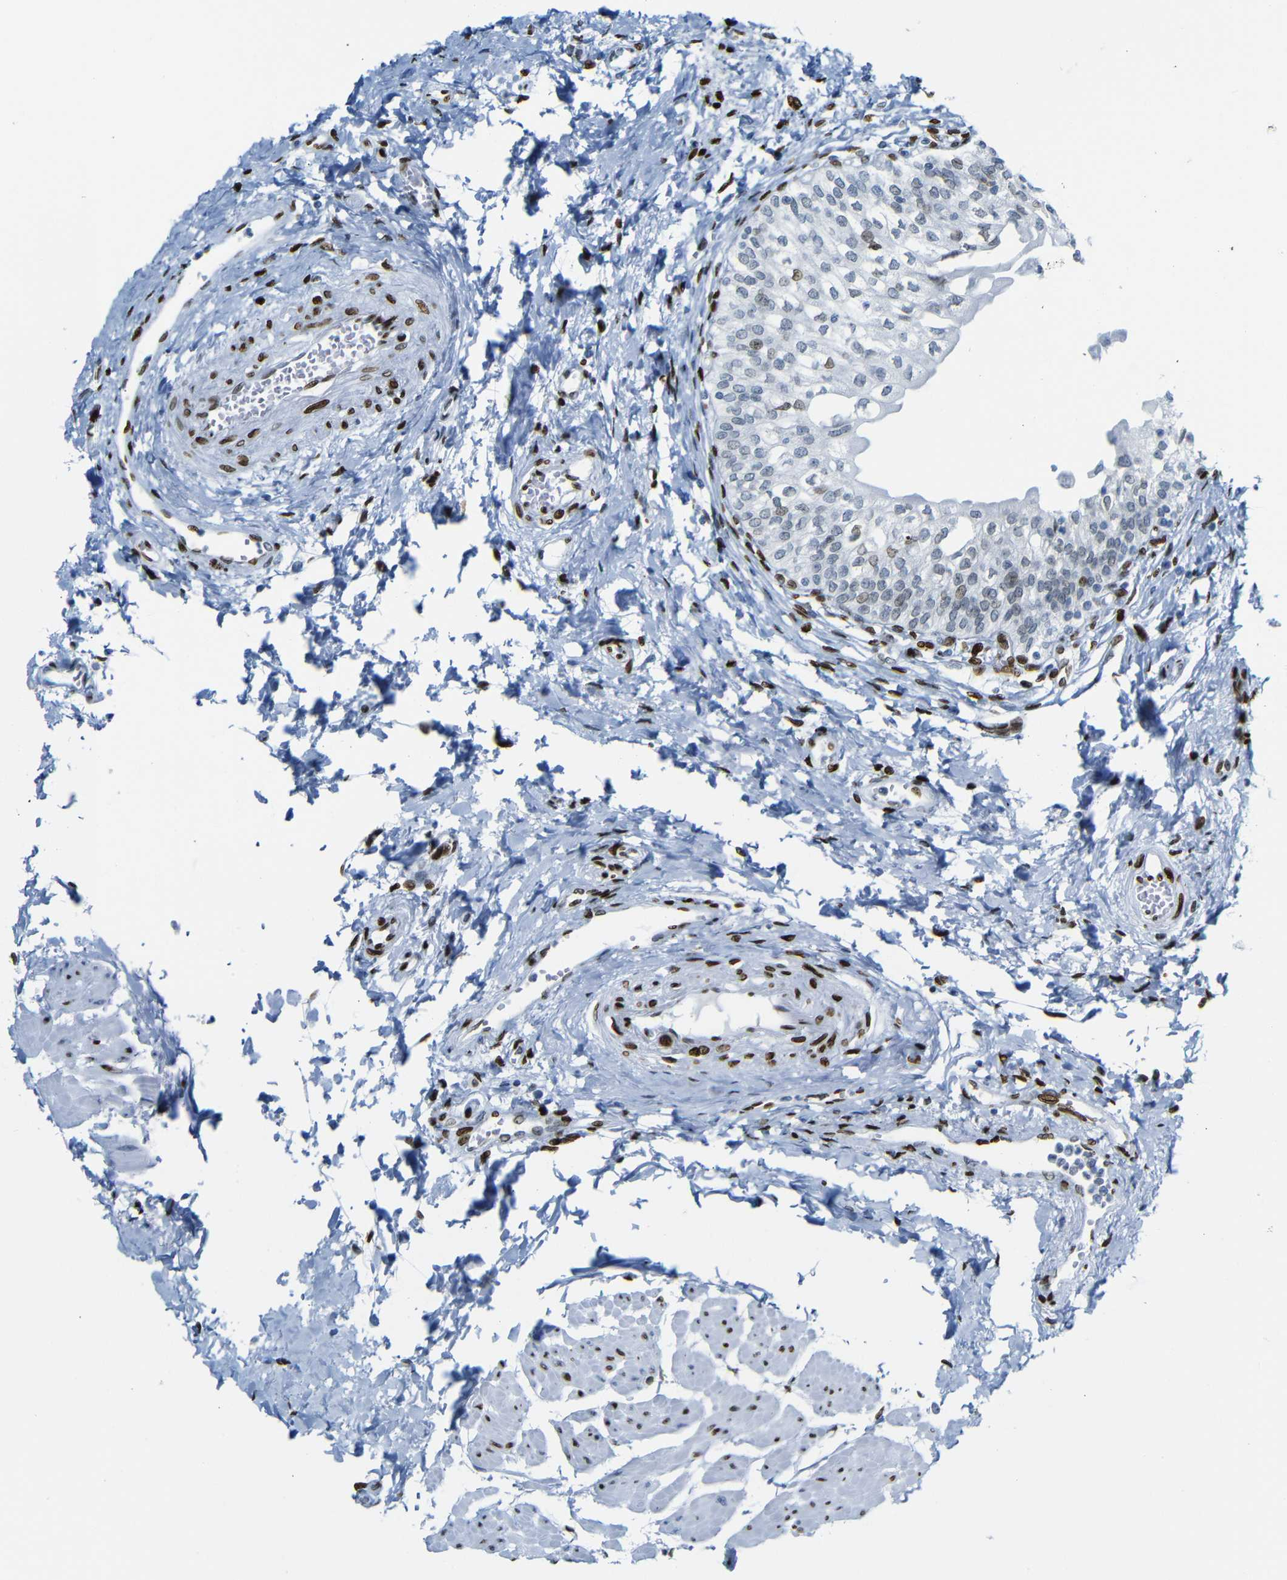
{"staining": {"intensity": "strong", "quantity": "25%-75%", "location": "nuclear"}, "tissue": "urinary bladder", "cell_type": "Urothelial cells", "image_type": "normal", "snomed": [{"axis": "morphology", "description": "Normal tissue, NOS"}, {"axis": "topography", "description": "Urinary bladder"}], "caption": "A photomicrograph of urinary bladder stained for a protein demonstrates strong nuclear brown staining in urothelial cells. The protein of interest is stained brown, and the nuclei are stained in blue (DAB (3,3'-diaminobenzidine) IHC with brightfield microscopy, high magnification).", "gene": "NPIPB15", "patient": {"sex": "male", "age": 55}}